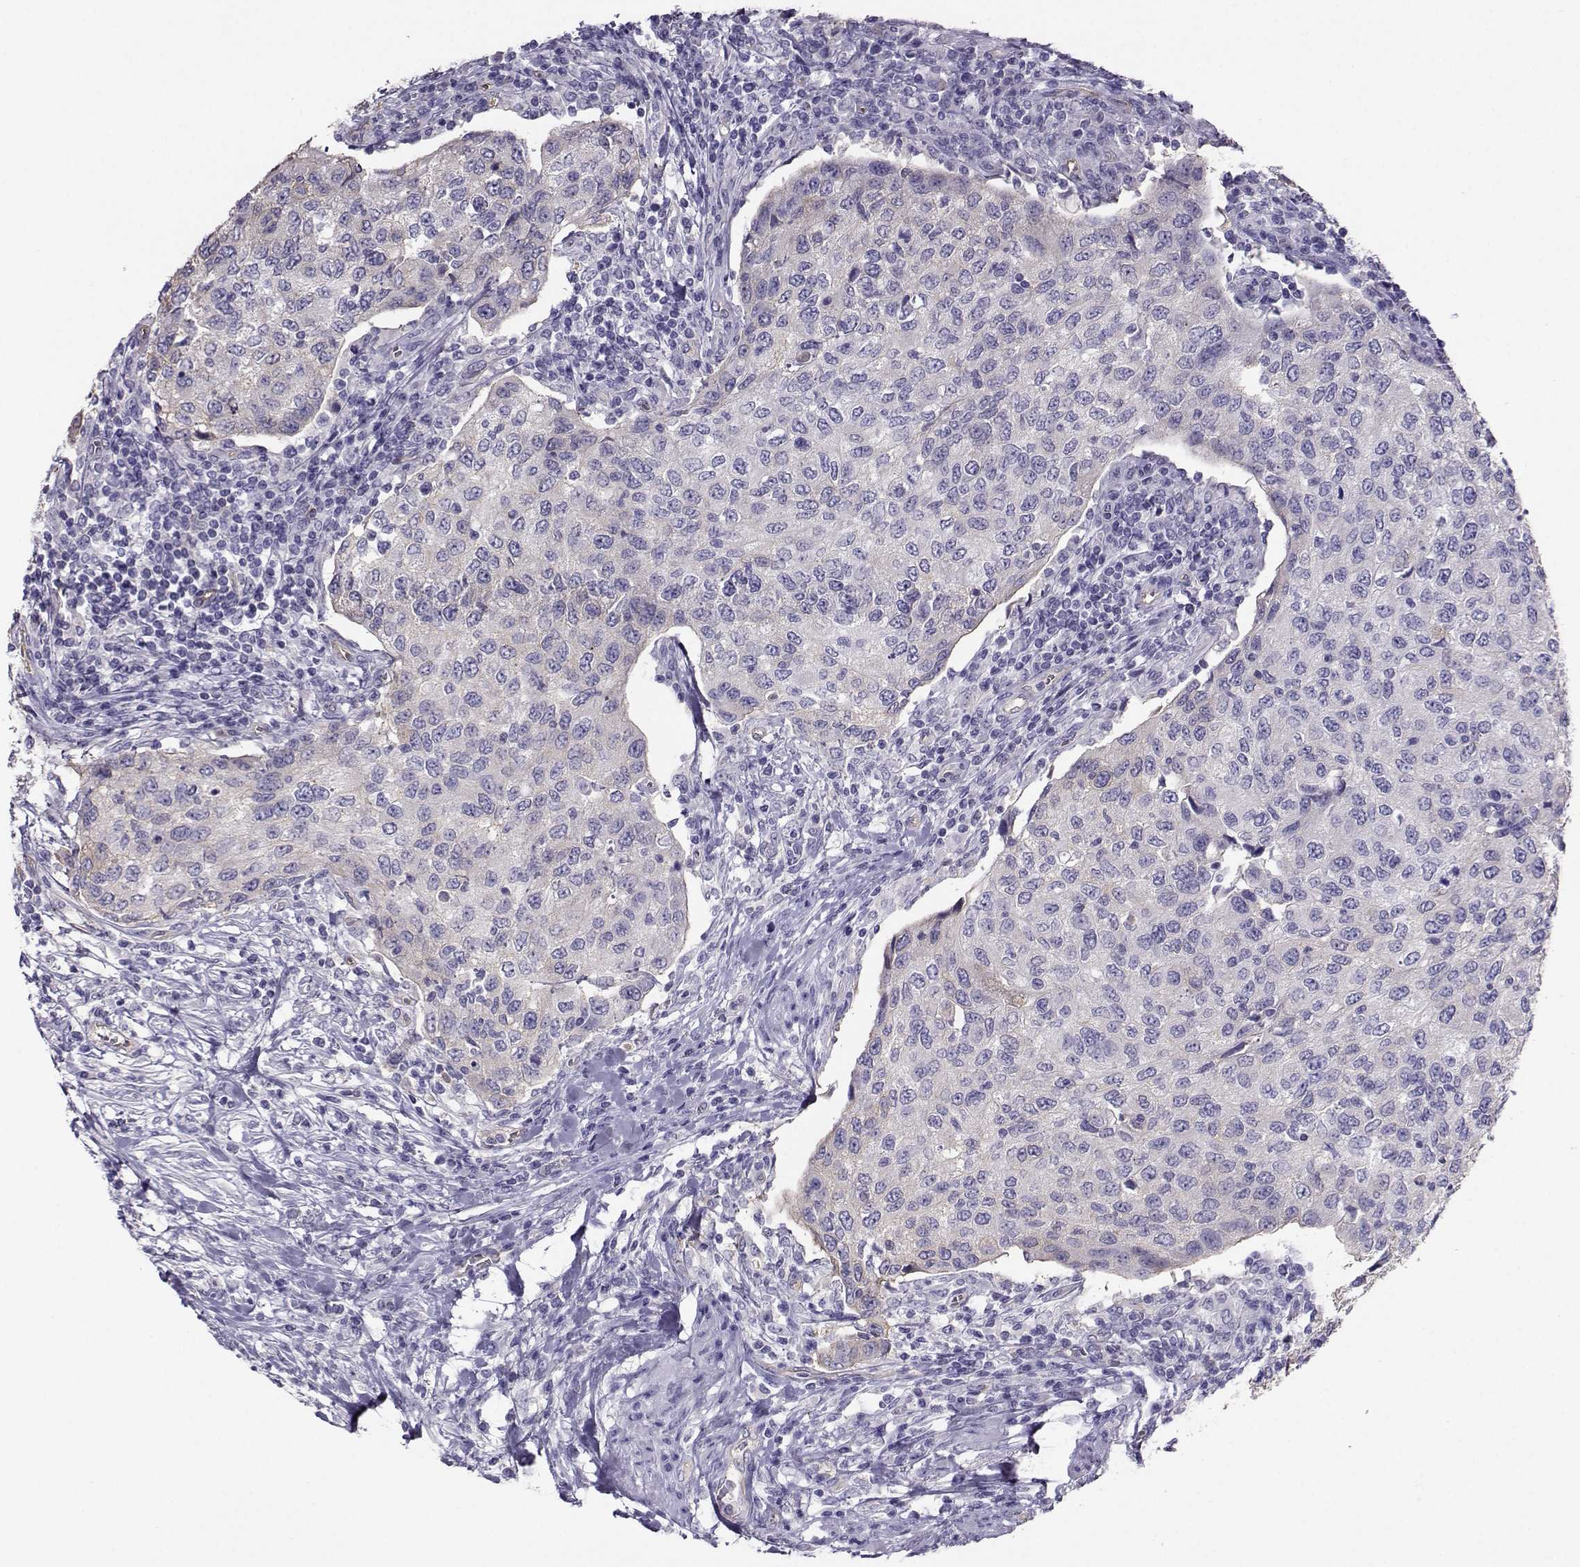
{"staining": {"intensity": "negative", "quantity": "none", "location": "none"}, "tissue": "urothelial cancer", "cell_type": "Tumor cells", "image_type": "cancer", "snomed": [{"axis": "morphology", "description": "Urothelial carcinoma, High grade"}, {"axis": "topography", "description": "Urinary bladder"}], "caption": "Immunohistochemistry image of neoplastic tissue: urothelial cancer stained with DAB (3,3'-diaminobenzidine) exhibits no significant protein staining in tumor cells. (Stains: DAB (3,3'-diaminobenzidine) IHC with hematoxylin counter stain, Microscopy: brightfield microscopy at high magnification).", "gene": "CLUL1", "patient": {"sex": "female", "age": 78}}